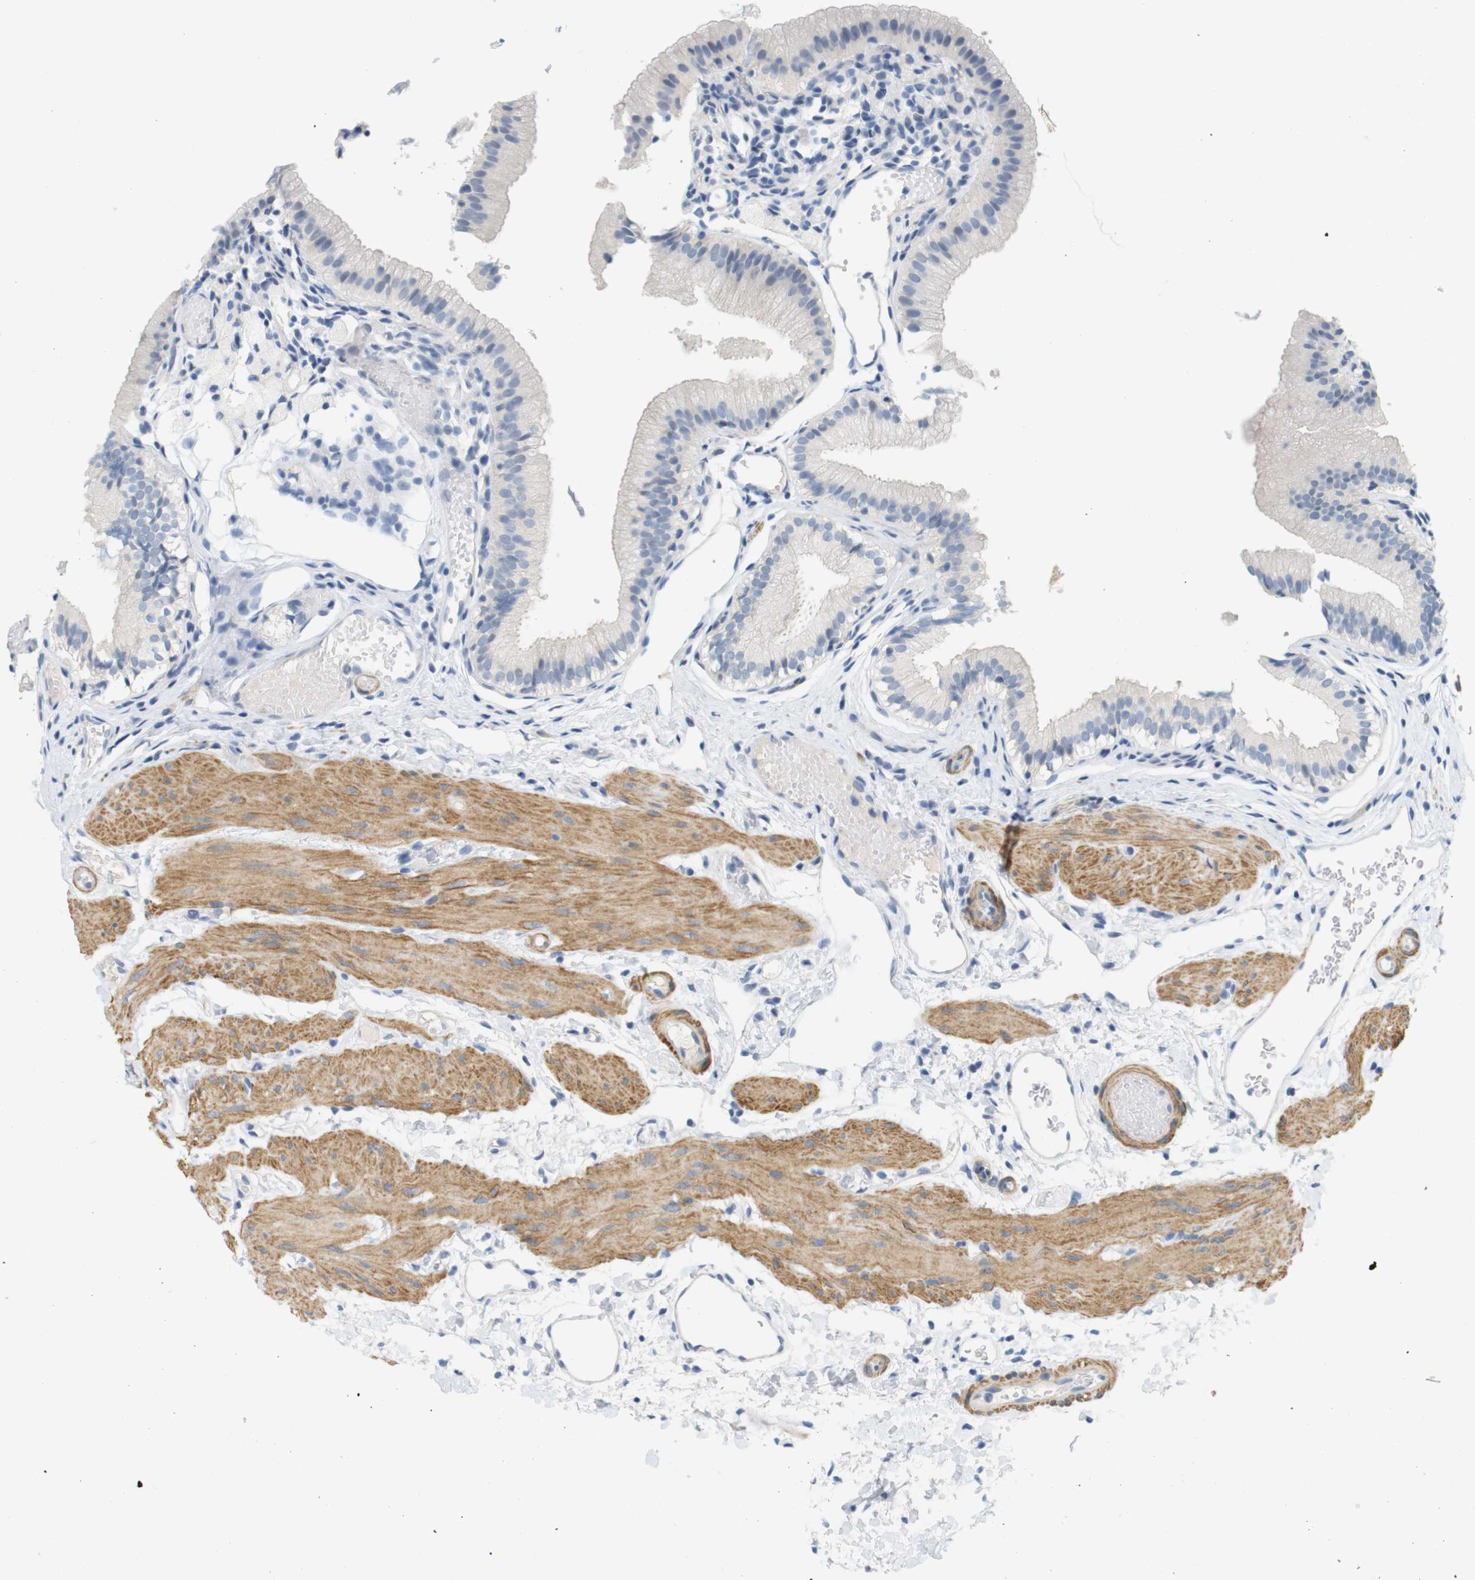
{"staining": {"intensity": "negative", "quantity": "none", "location": "none"}, "tissue": "gallbladder", "cell_type": "Glandular cells", "image_type": "normal", "snomed": [{"axis": "morphology", "description": "Normal tissue, NOS"}, {"axis": "topography", "description": "Gallbladder"}], "caption": "Unremarkable gallbladder was stained to show a protein in brown. There is no significant staining in glandular cells. (DAB (3,3'-diaminobenzidine) IHC visualized using brightfield microscopy, high magnification).", "gene": "HRH2", "patient": {"sex": "female", "age": 26}}